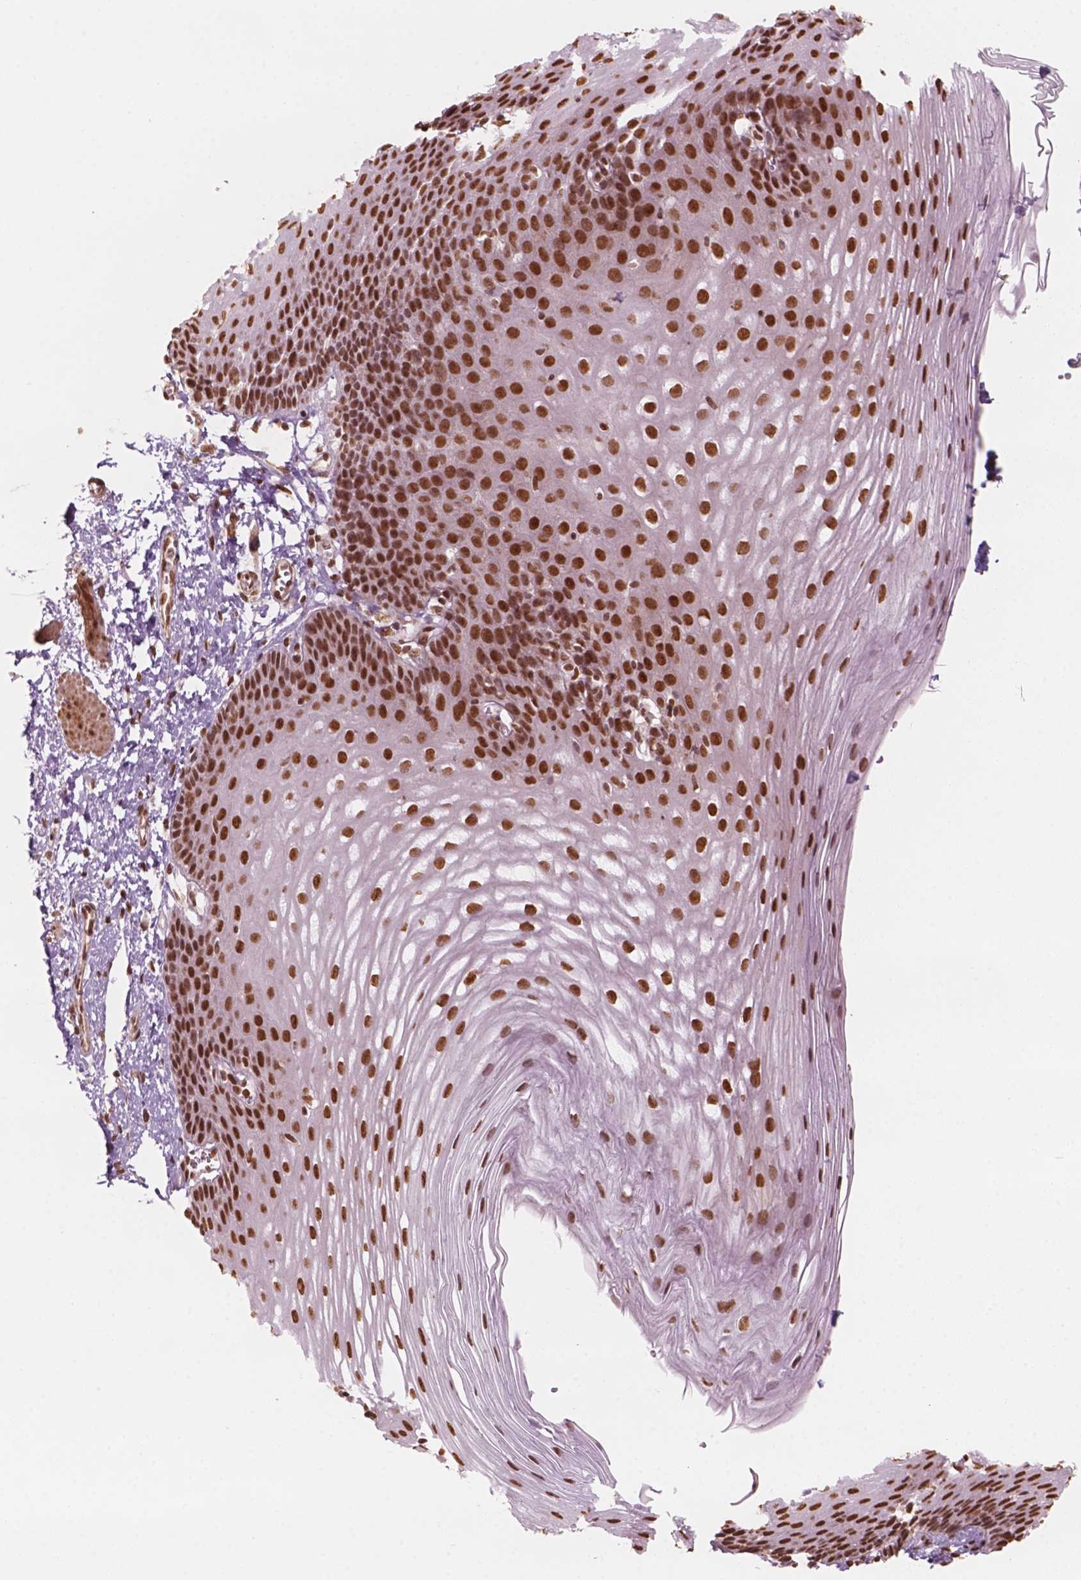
{"staining": {"intensity": "strong", "quantity": ">75%", "location": "nuclear"}, "tissue": "esophagus", "cell_type": "Squamous epithelial cells", "image_type": "normal", "snomed": [{"axis": "morphology", "description": "Normal tissue, NOS"}, {"axis": "topography", "description": "Esophagus"}], "caption": "Immunohistochemical staining of unremarkable esophagus reveals high levels of strong nuclear positivity in approximately >75% of squamous epithelial cells. (DAB IHC, brown staining for protein, blue staining for nuclei).", "gene": "GTF3C5", "patient": {"sex": "male", "age": 62}}